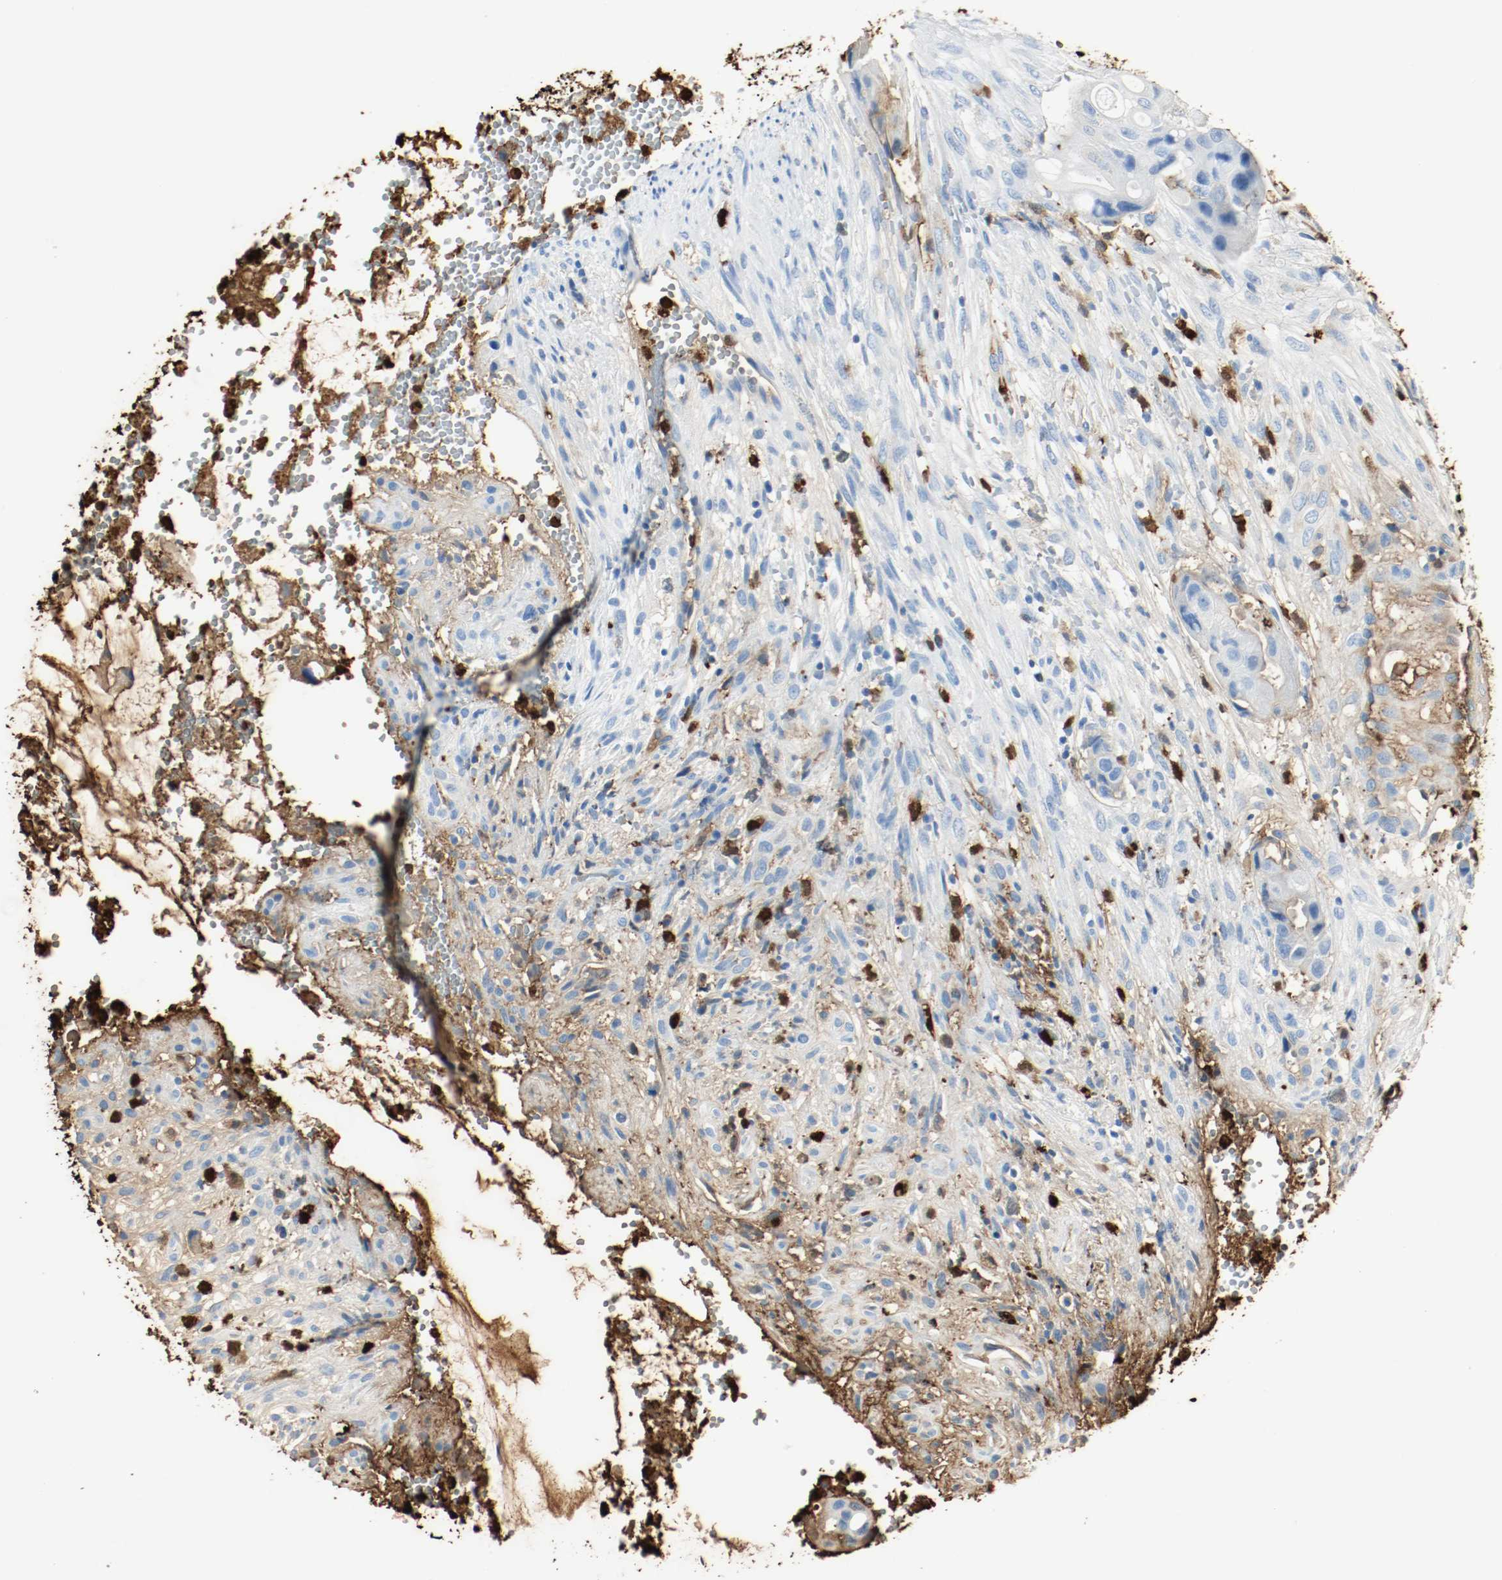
{"staining": {"intensity": "weak", "quantity": "<25%", "location": "cytoplasmic/membranous"}, "tissue": "colorectal cancer", "cell_type": "Tumor cells", "image_type": "cancer", "snomed": [{"axis": "morphology", "description": "Adenocarcinoma, NOS"}, {"axis": "topography", "description": "Colon"}], "caption": "DAB immunohistochemical staining of colorectal cancer demonstrates no significant positivity in tumor cells.", "gene": "S100A9", "patient": {"sex": "female", "age": 57}}